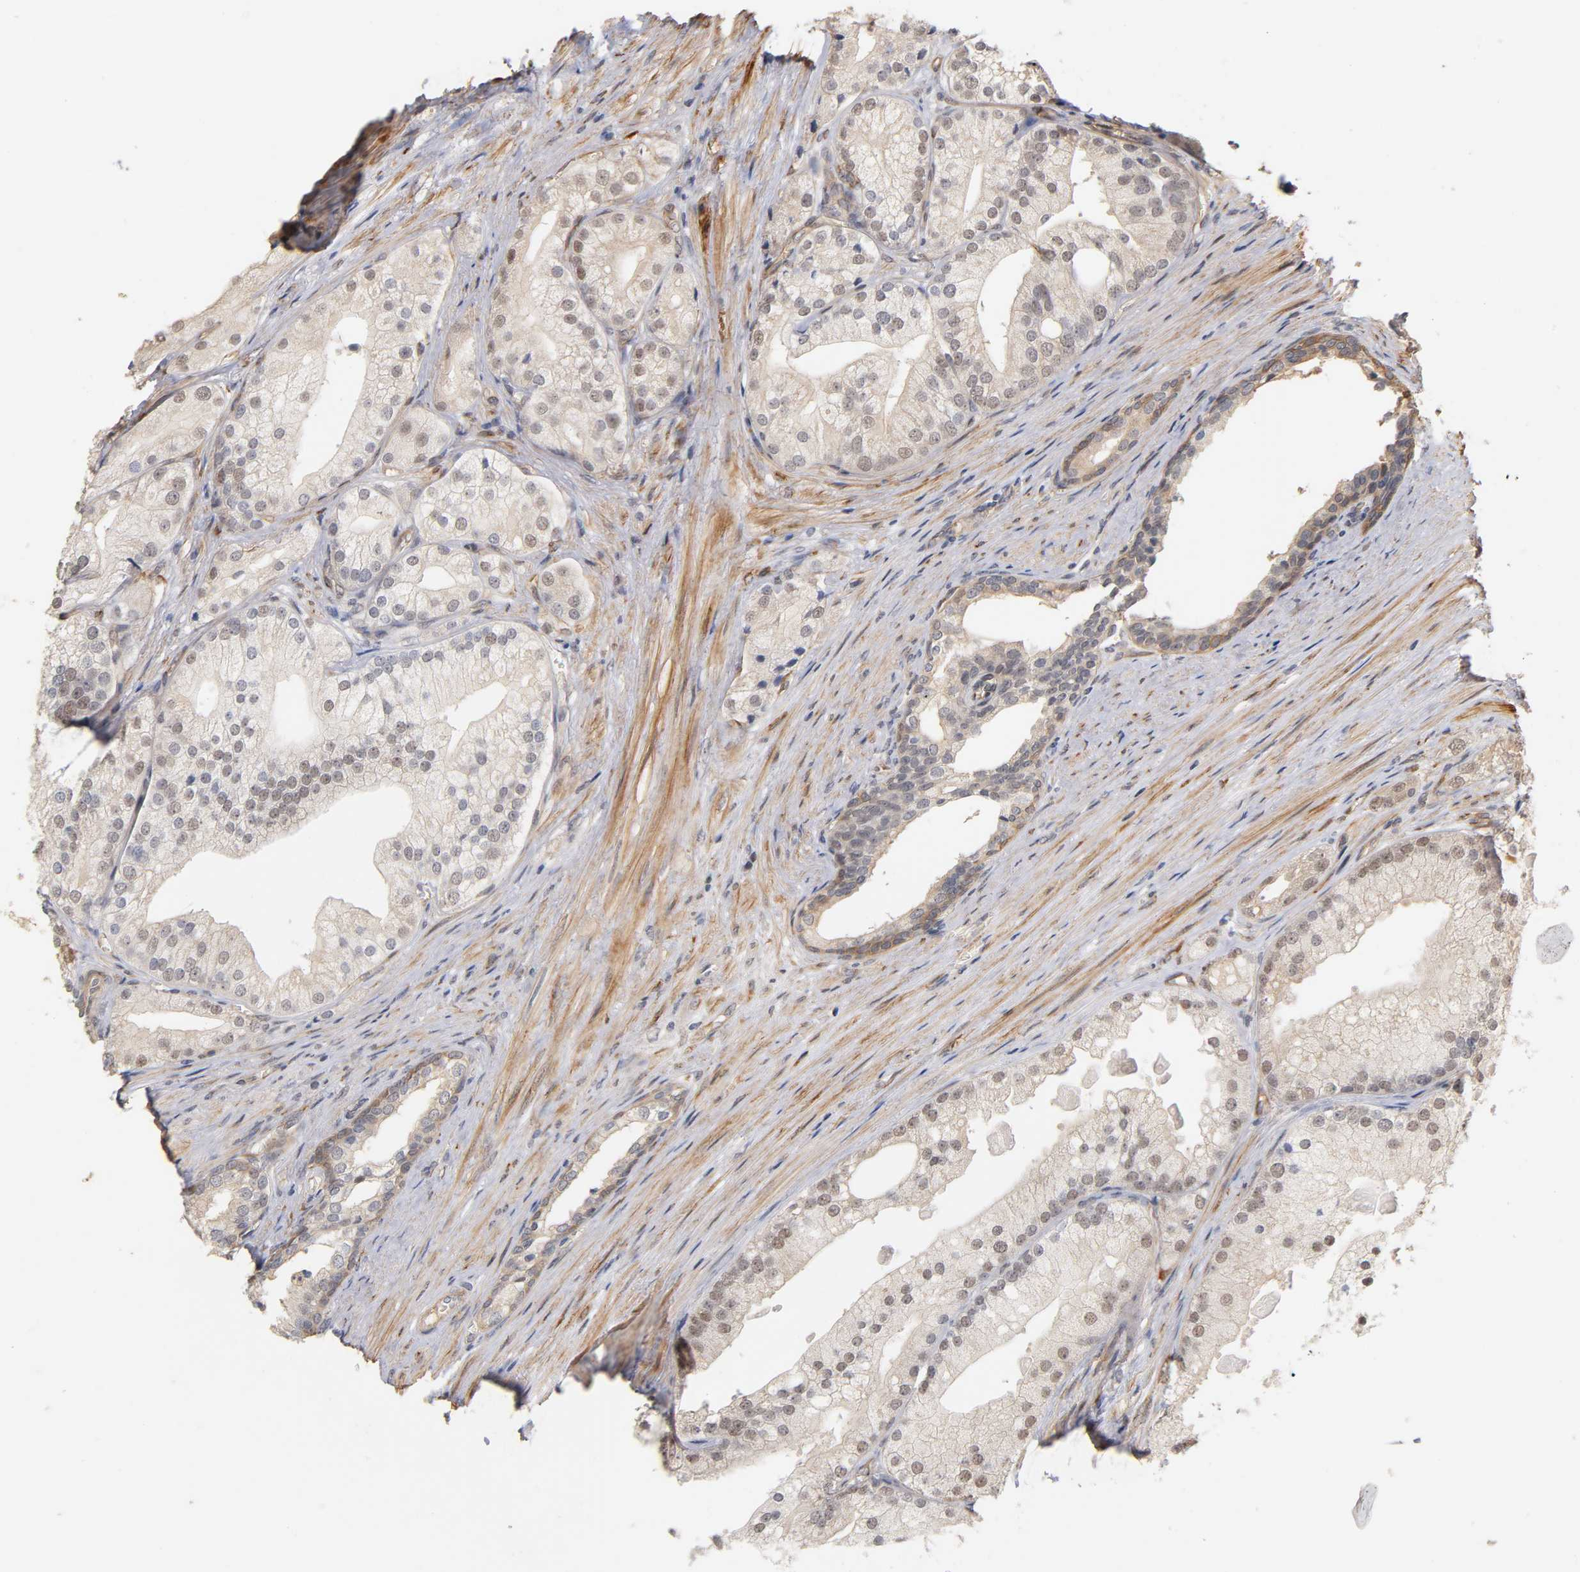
{"staining": {"intensity": "weak", "quantity": "<25%", "location": "cytoplasmic/membranous"}, "tissue": "prostate cancer", "cell_type": "Tumor cells", "image_type": "cancer", "snomed": [{"axis": "morphology", "description": "Adenocarcinoma, Low grade"}, {"axis": "topography", "description": "Prostate"}], "caption": "The photomicrograph reveals no significant staining in tumor cells of prostate low-grade adenocarcinoma.", "gene": "LAMB1", "patient": {"sex": "male", "age": 69}}